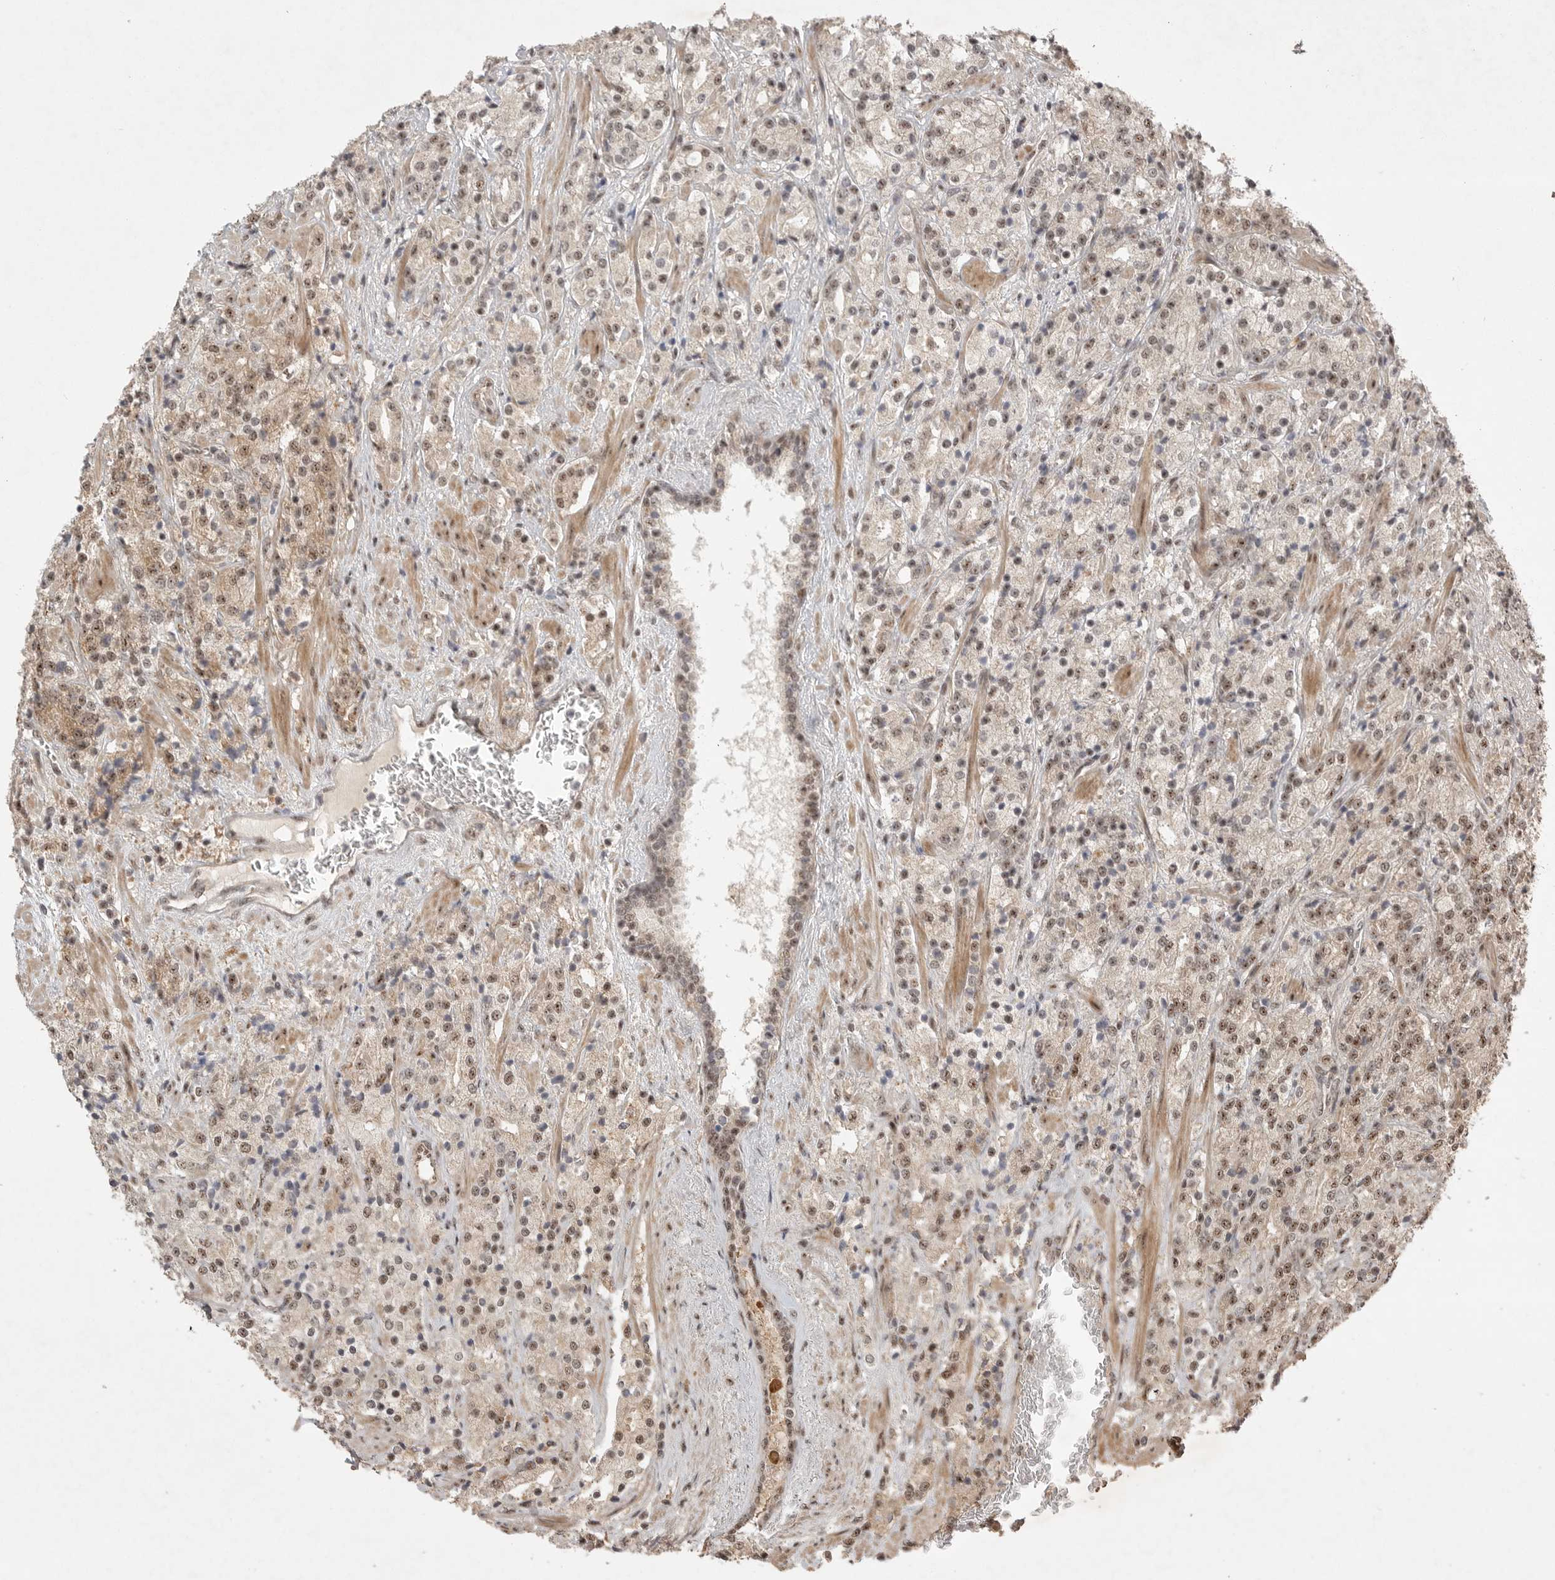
{"staining": {"intensity": "moderate", "quantity": ">75%", "location": "nuclear"}, "tissue": "prostate cancer", "cell_type": "Tumor cells", "image_type": "cancer", "snomed": [{"axis": "morphology", "description": "Adenocarcinoma, High grade"}, {"axis": "topography", "description": "Prostate"}], "caption": "The image shows staining of prostate high-grade adenocarcinoma, revealing moderate nuclear protein positivity (brown color) within tumor cells.", "gene": "POMP", "patient": {"sex": "male", "age": 71}}